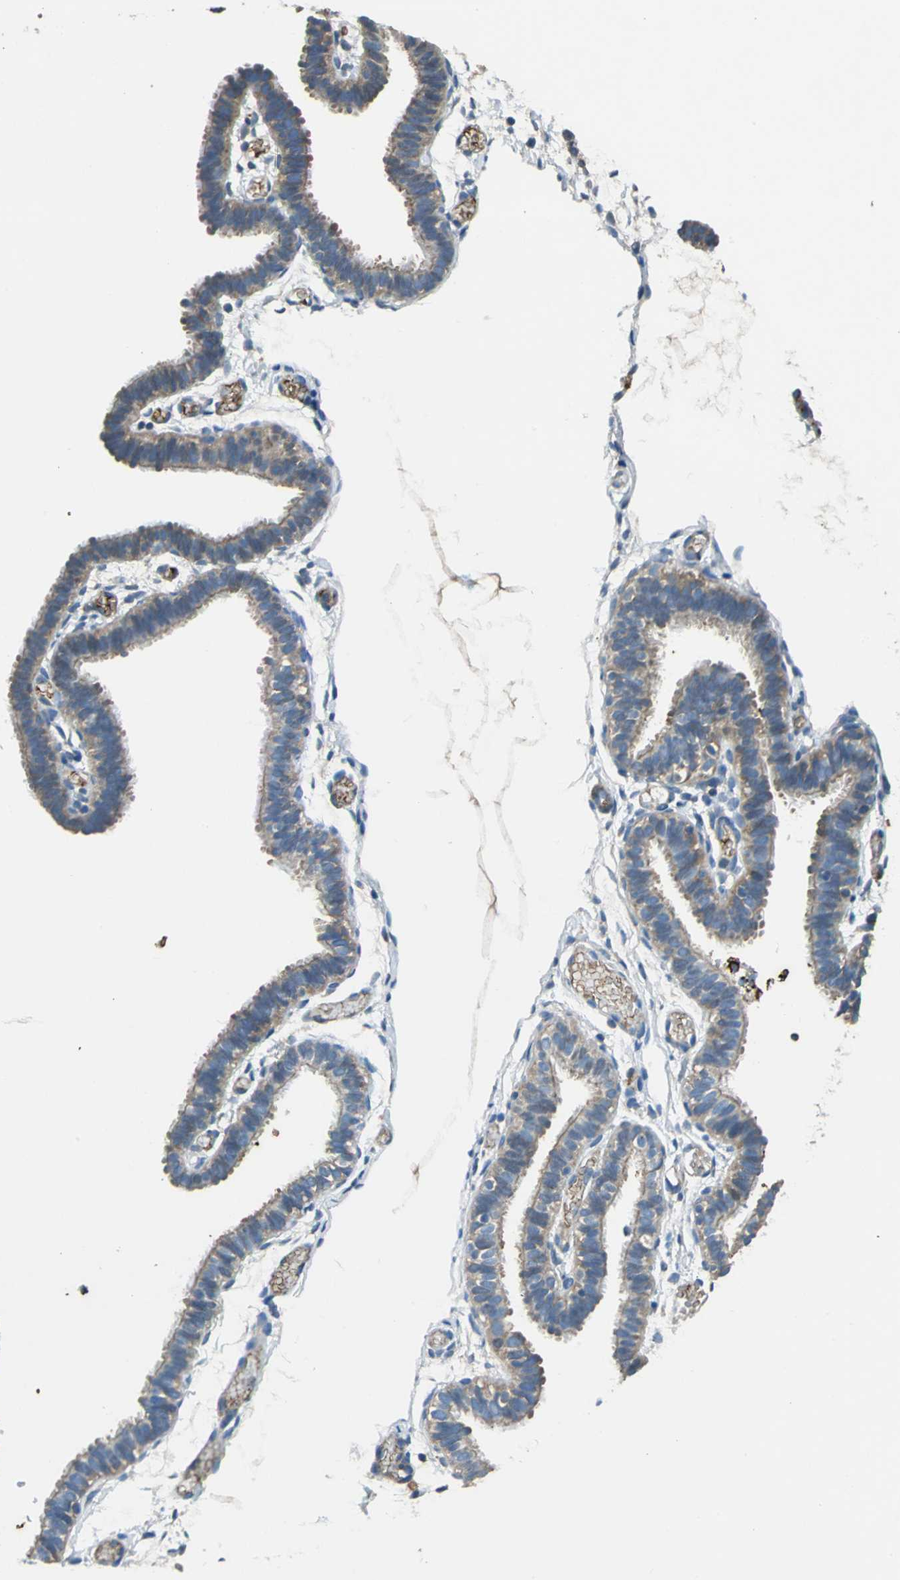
{"staining": {"intensity": "moderate", "quantity": ">75%", "location": "cytoplasmic/membranous"}, "tissue": "fallopian tube", "cell_type": "Glandular cells", "image_type": "normal", "snomed": [{"axis": "morphology", "description": "Normal tissue, NOS"}, {"axis": "topography", "description": "Fallopian tube"}], "caption": "IHC (DAB (3,3'-diaminobenzidine)) staining of normal fallopian tube shows moderate cytoplasmic/membranous protein positivity in about >75% of glandular cells.", "gene": "PARVA", "patient": {"sex": "female", "age": 29}}